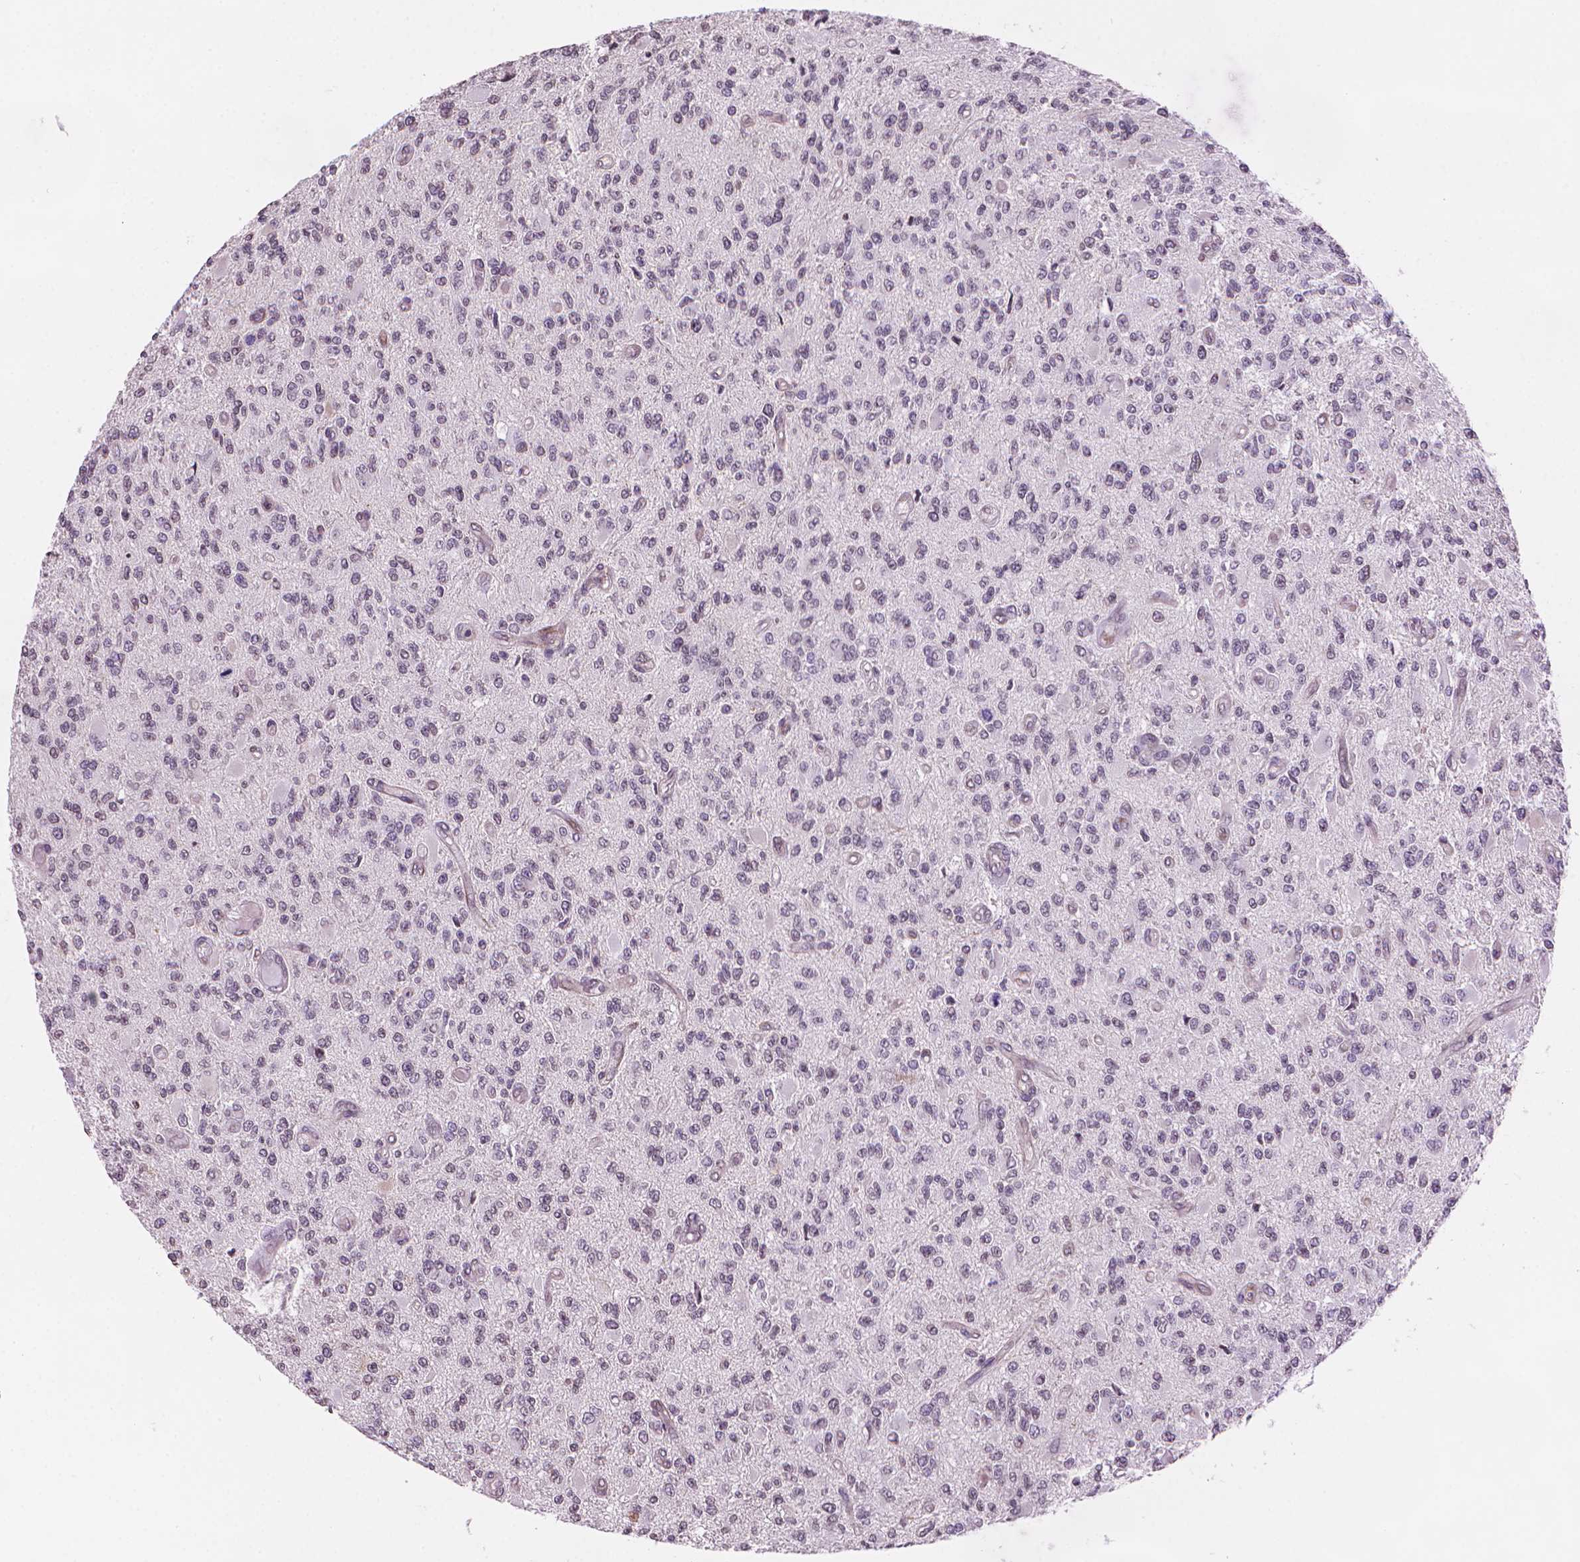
{"staining": {"intensity": "negative", "quantity": "none", "location": "none"}, "tissue": "glioma", "cell_type": "Tumor cells", "image_type": "cancer", "snomed": [{"axis": "morphology", "description": "Glioma, malignant, High grade"}, {"axis": "topography", "description": "Brain"}], "caption": "Tumor cells show no significant staining in glioma.", "gene": "TMEM184A", "patient": {"sex": "female", "age": 63}}